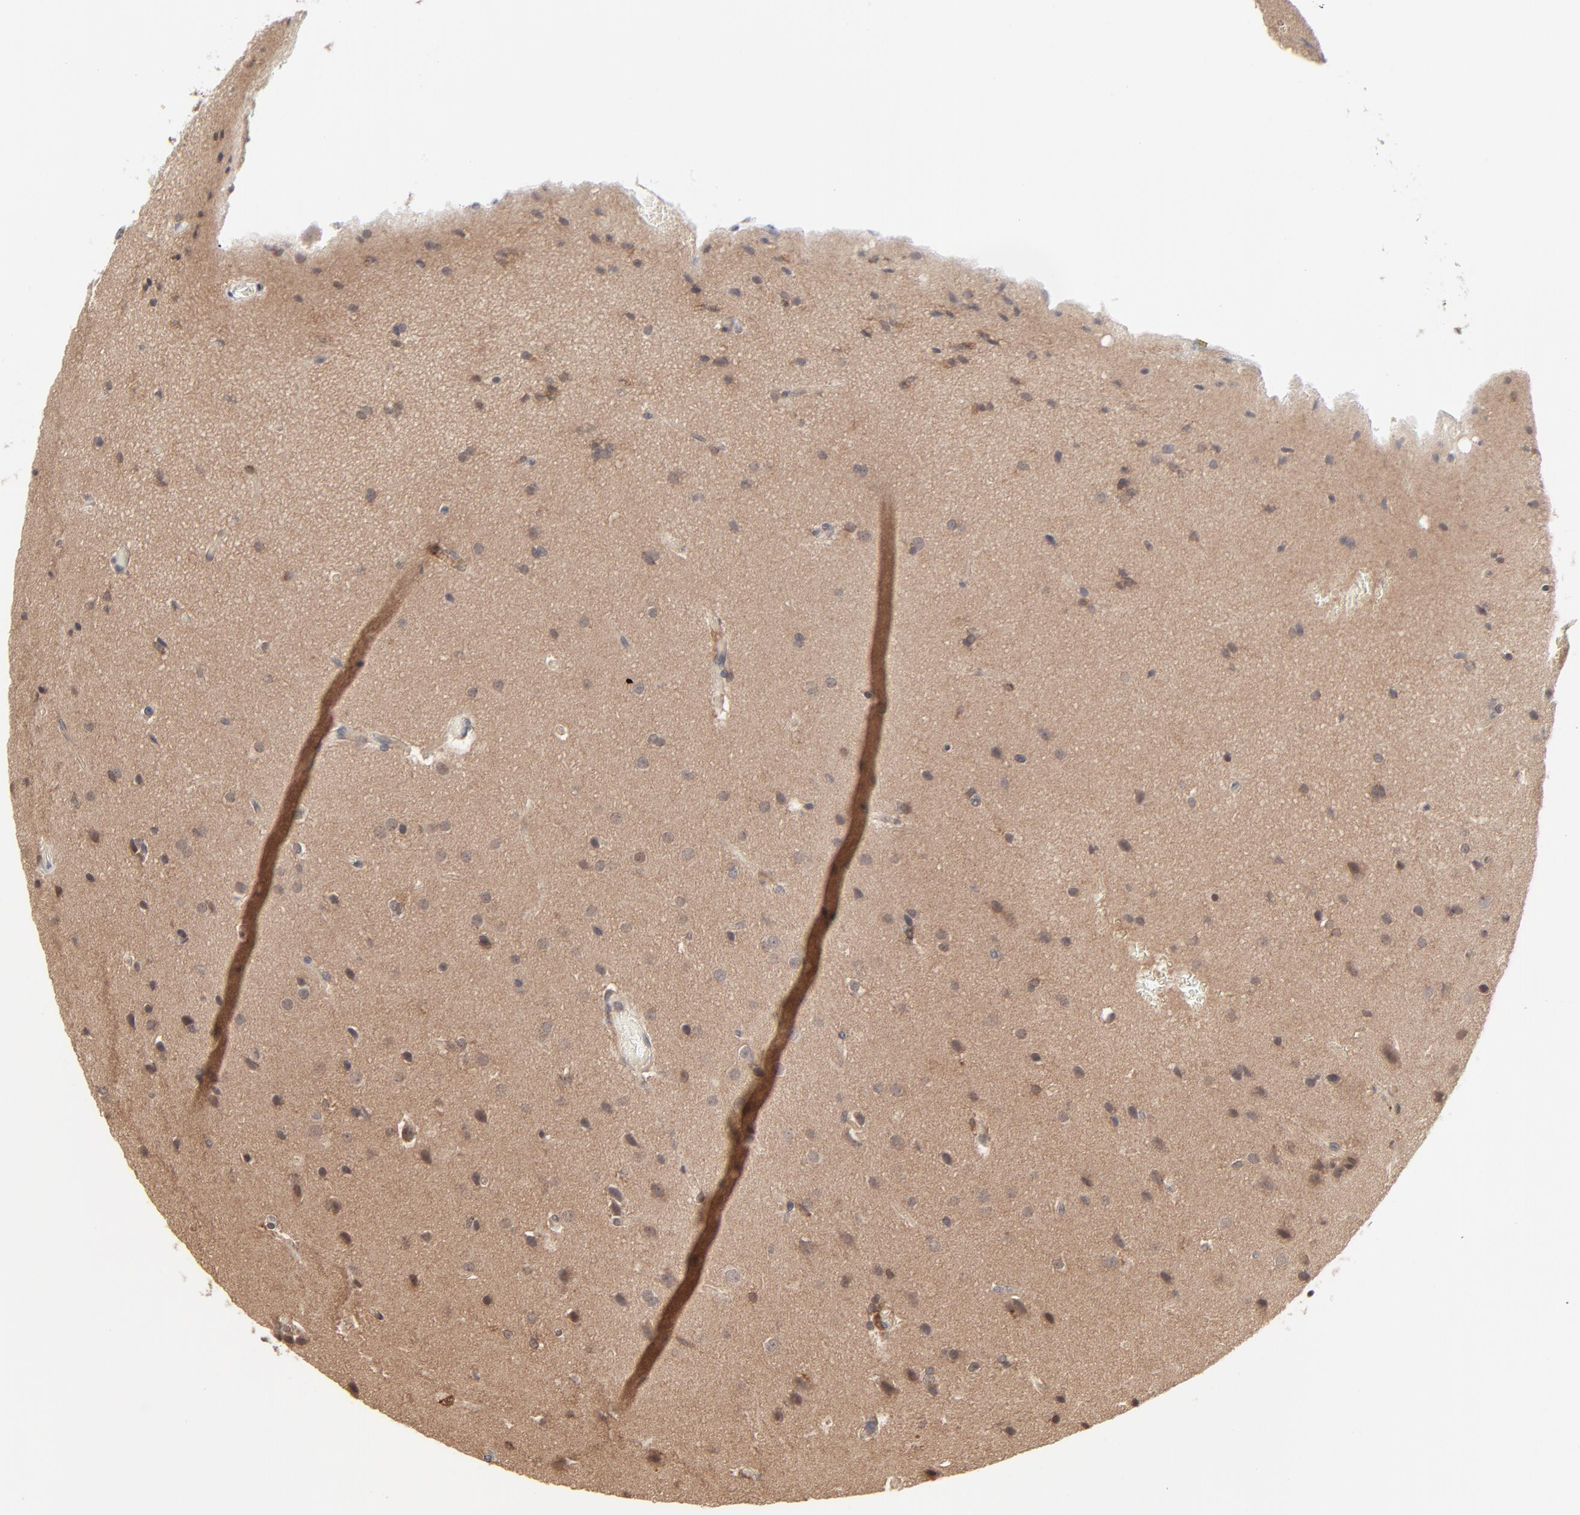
{"staining": {"intensity": "moderate", "quantity": ">75%", "location": "cytoplasmic/membranous"}, "tissue": "glioma", "cell_type": "Tumor cells", "image_type": "cancer", "snomed": [{"axis": "morphology", "description": "Glioma, malignant, Low grade"}, {"axis": "topography", "description": "Cerebral cortex"}], "caption": "Immunohistochemical staining of human low-grade glioma (malignant) exhibits moderate cytoplasmic/membranous protein positivity in approximately >75% of tumor cells. Nuclei are stained in blue.", "gene": "RAB5C", "patient": {"sex": "female", "age": 47}}